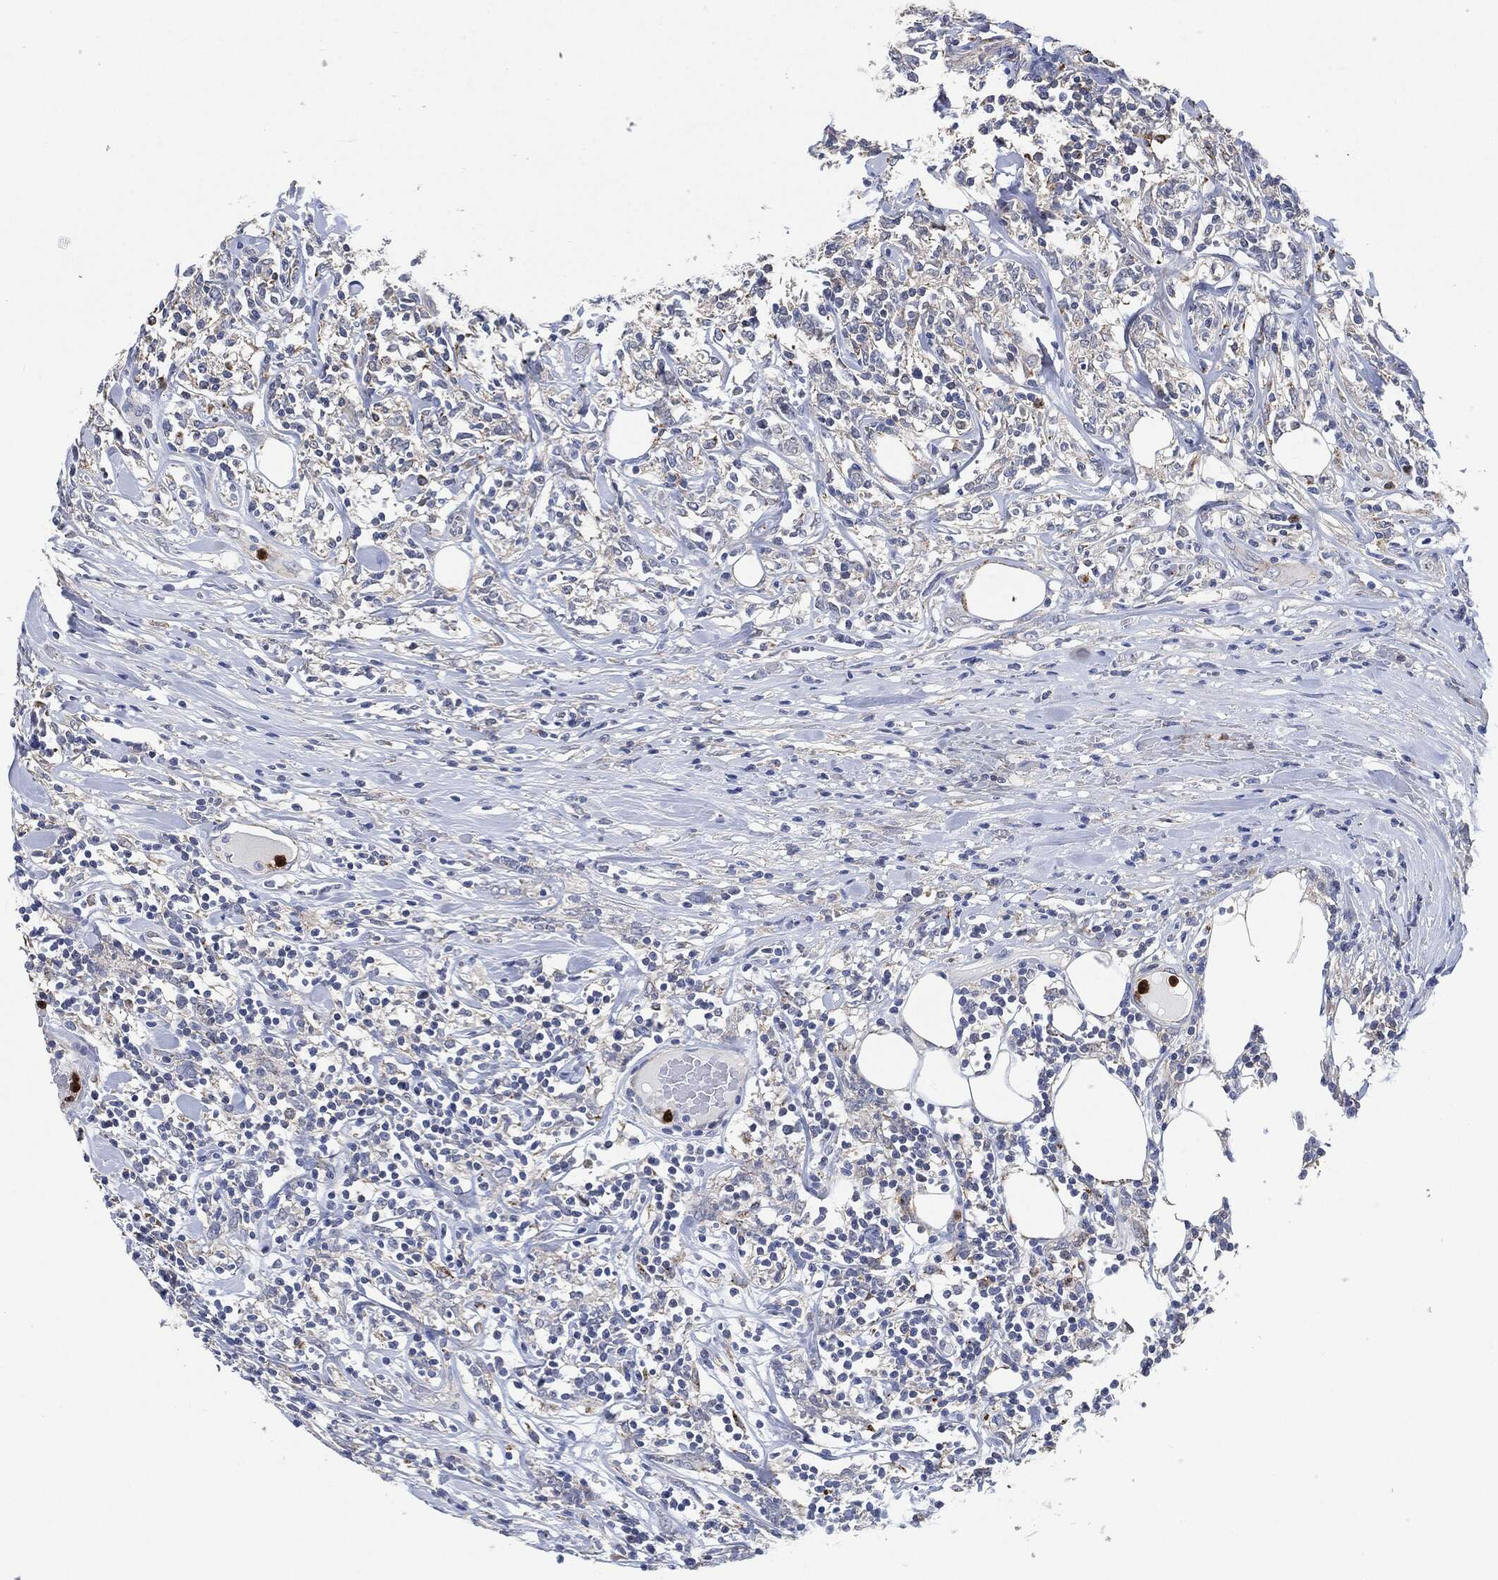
{"staining": {"intensity": "negative", "quantity": "none", "location": "none"}, "tissue": "lymphoma", "cell_type": "Tumor cells", "image_type": "cancer", "snomed": [{"axis": "morphology", "description": "Malignant lymphoma, non-Hodgkin's type, High grade"}, {"axis": "topography", "description": "Lymph node"}], "caption": "Immunohistochemistry micrograph of neoplastic tissue: lymphoma stained with DAB (3,3'-diaminobenzidine) displays no significant protein positivity in tumor cells.", "gene": "VSIG4", "patient": {"sex": "female", "age": 84}}